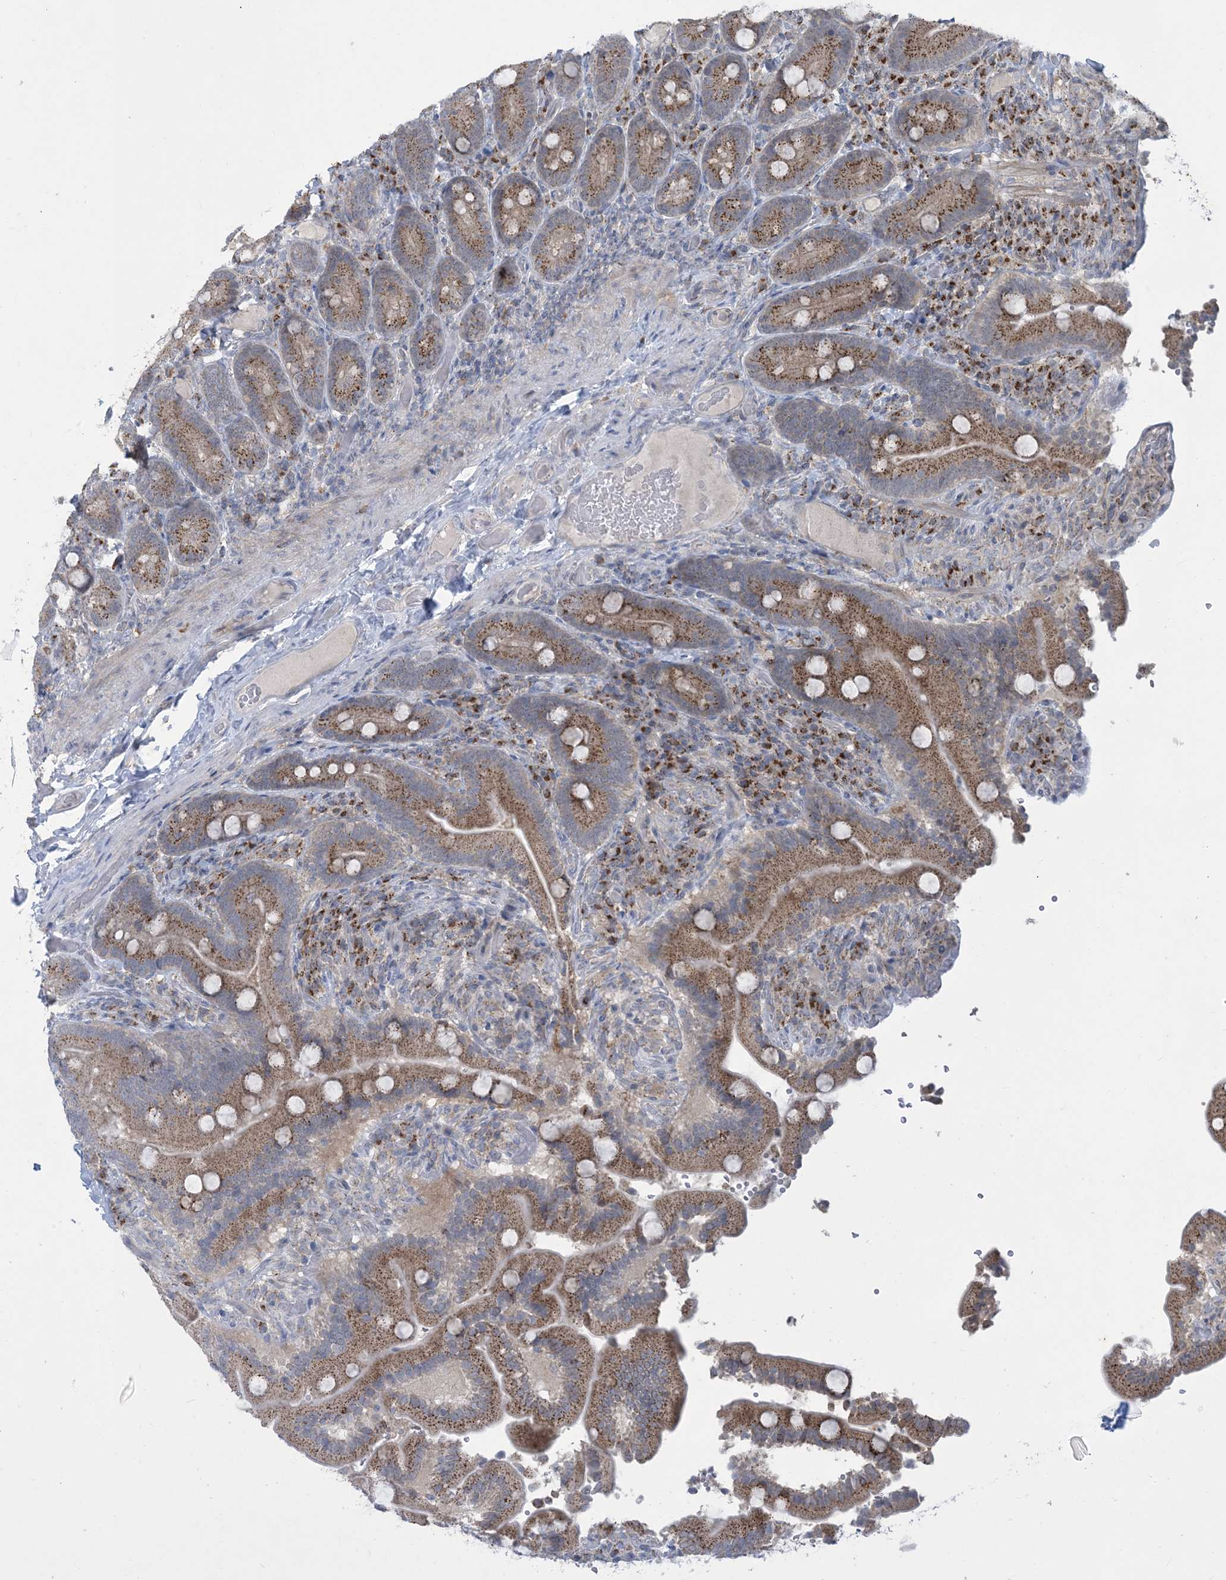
{"staining": {"intensity": "moderate", "quantity": ">75%", "location": "cytoplasmic/membranous"}, "tissue": "duodenum", "cell_type": "Glandular cells", "image_type": "normal", "snomed": [{"axis": "morphology", "description": "Normal tissue, NOS"}, {"axis": "topography", "description": "Duodenum"}], "caption": "Normal duodenum was stained to show a protein in brown. There is medium levels of moderate cytoplasmic/membranous positivity in about >75% of glandular cells.", "gene": "CCDC14", "patient": {"sex": "female", "age": 62}}